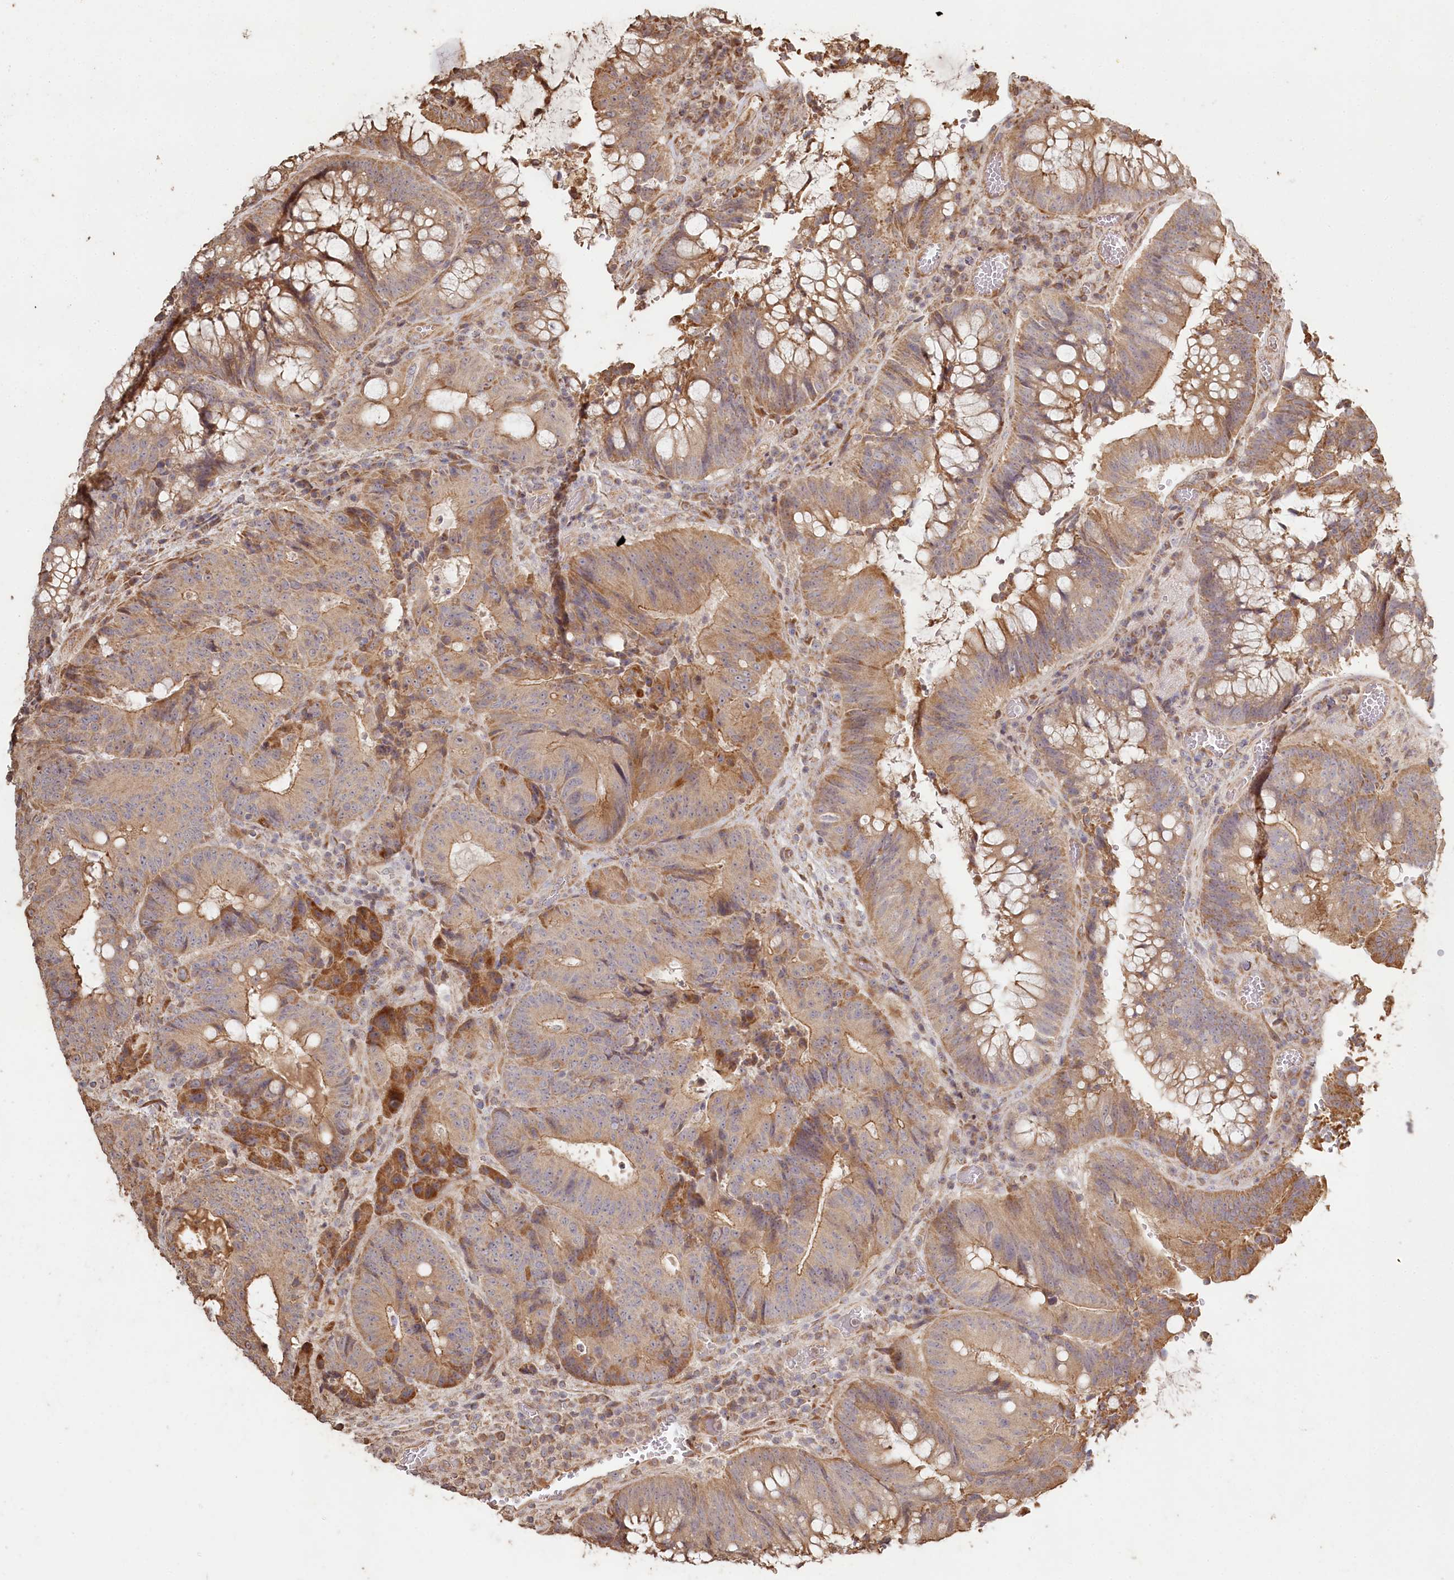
{"staining": {"intensity": "moderate", "quantity": ">75%", "location": "cytoplasmic/membranous"}, "tissue": "colorectal cancer", "cell_type": "Tumor cells", "image_type": "cancer", "snomed": [{"axis": "morphology", "description": "Adenocarcinoma, NOS"}, {"axis": "topography", "description": "Rectum"}], "caption": "This is an image of immunohistochemistry staining of colorectal cancer, which shows moderate expression in the cytoplasmic/membranous of tumor cells.", "gene": "HAL", "patient": {"sex": "male", "age": 69}}